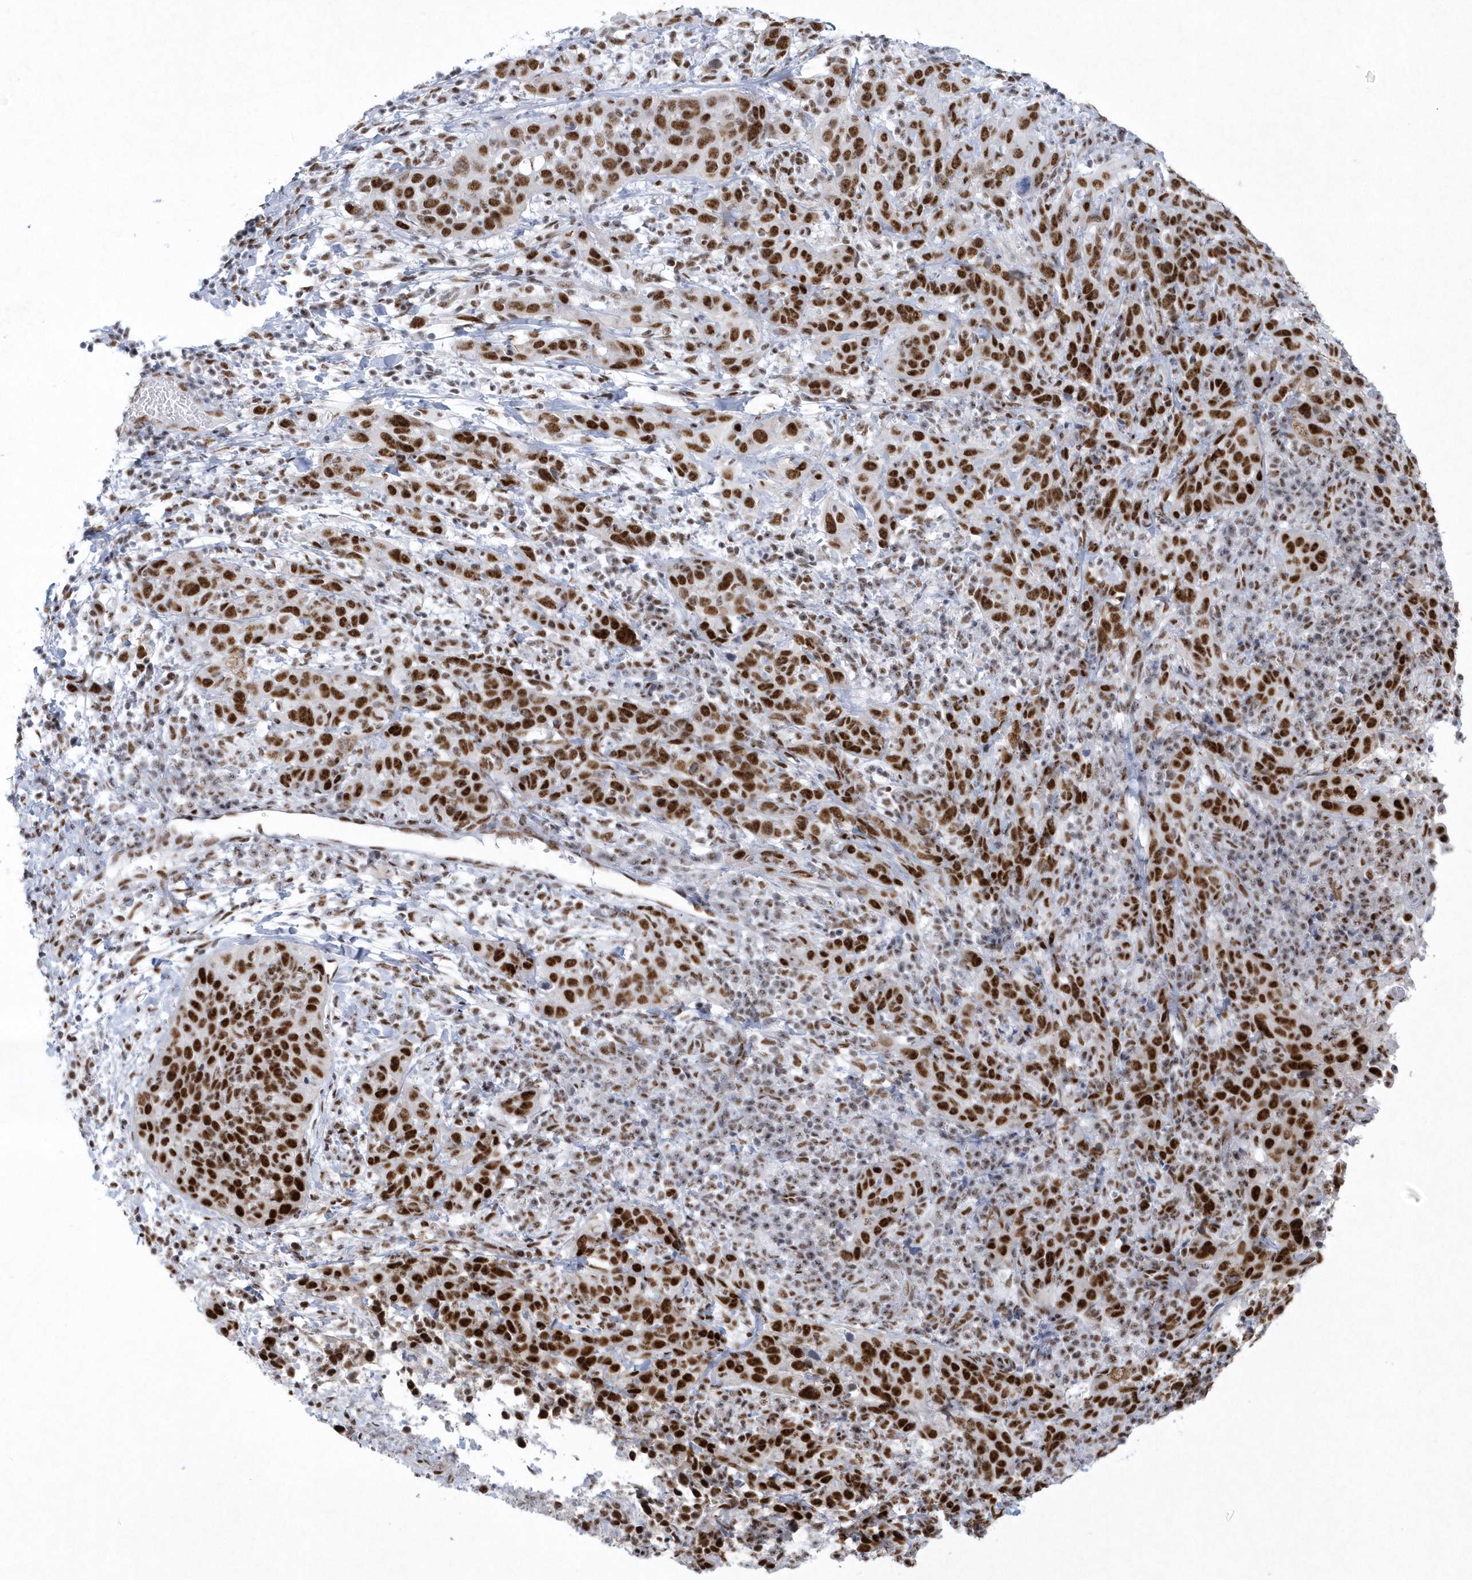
{"staining": {"intensity": "strong", "quantity": ">75%", "location": "nuclear"}, "tissue": "cervical cancer", "cell_type": "Tumor cells", "image_type": "cancer", "snomed": [{"axis": "morphology", "description": "Squamous cell carcinoma, NOS"}, {"axis": "topography", "description": "Cervix"}], "caption": "Protein staining exhibits strong nuclear staining in about >75% of tumor cells in cervical squamous cell carcinoma.", "gene": "DCLRE1A", "patient": {"sex": "female", "age": 46}}